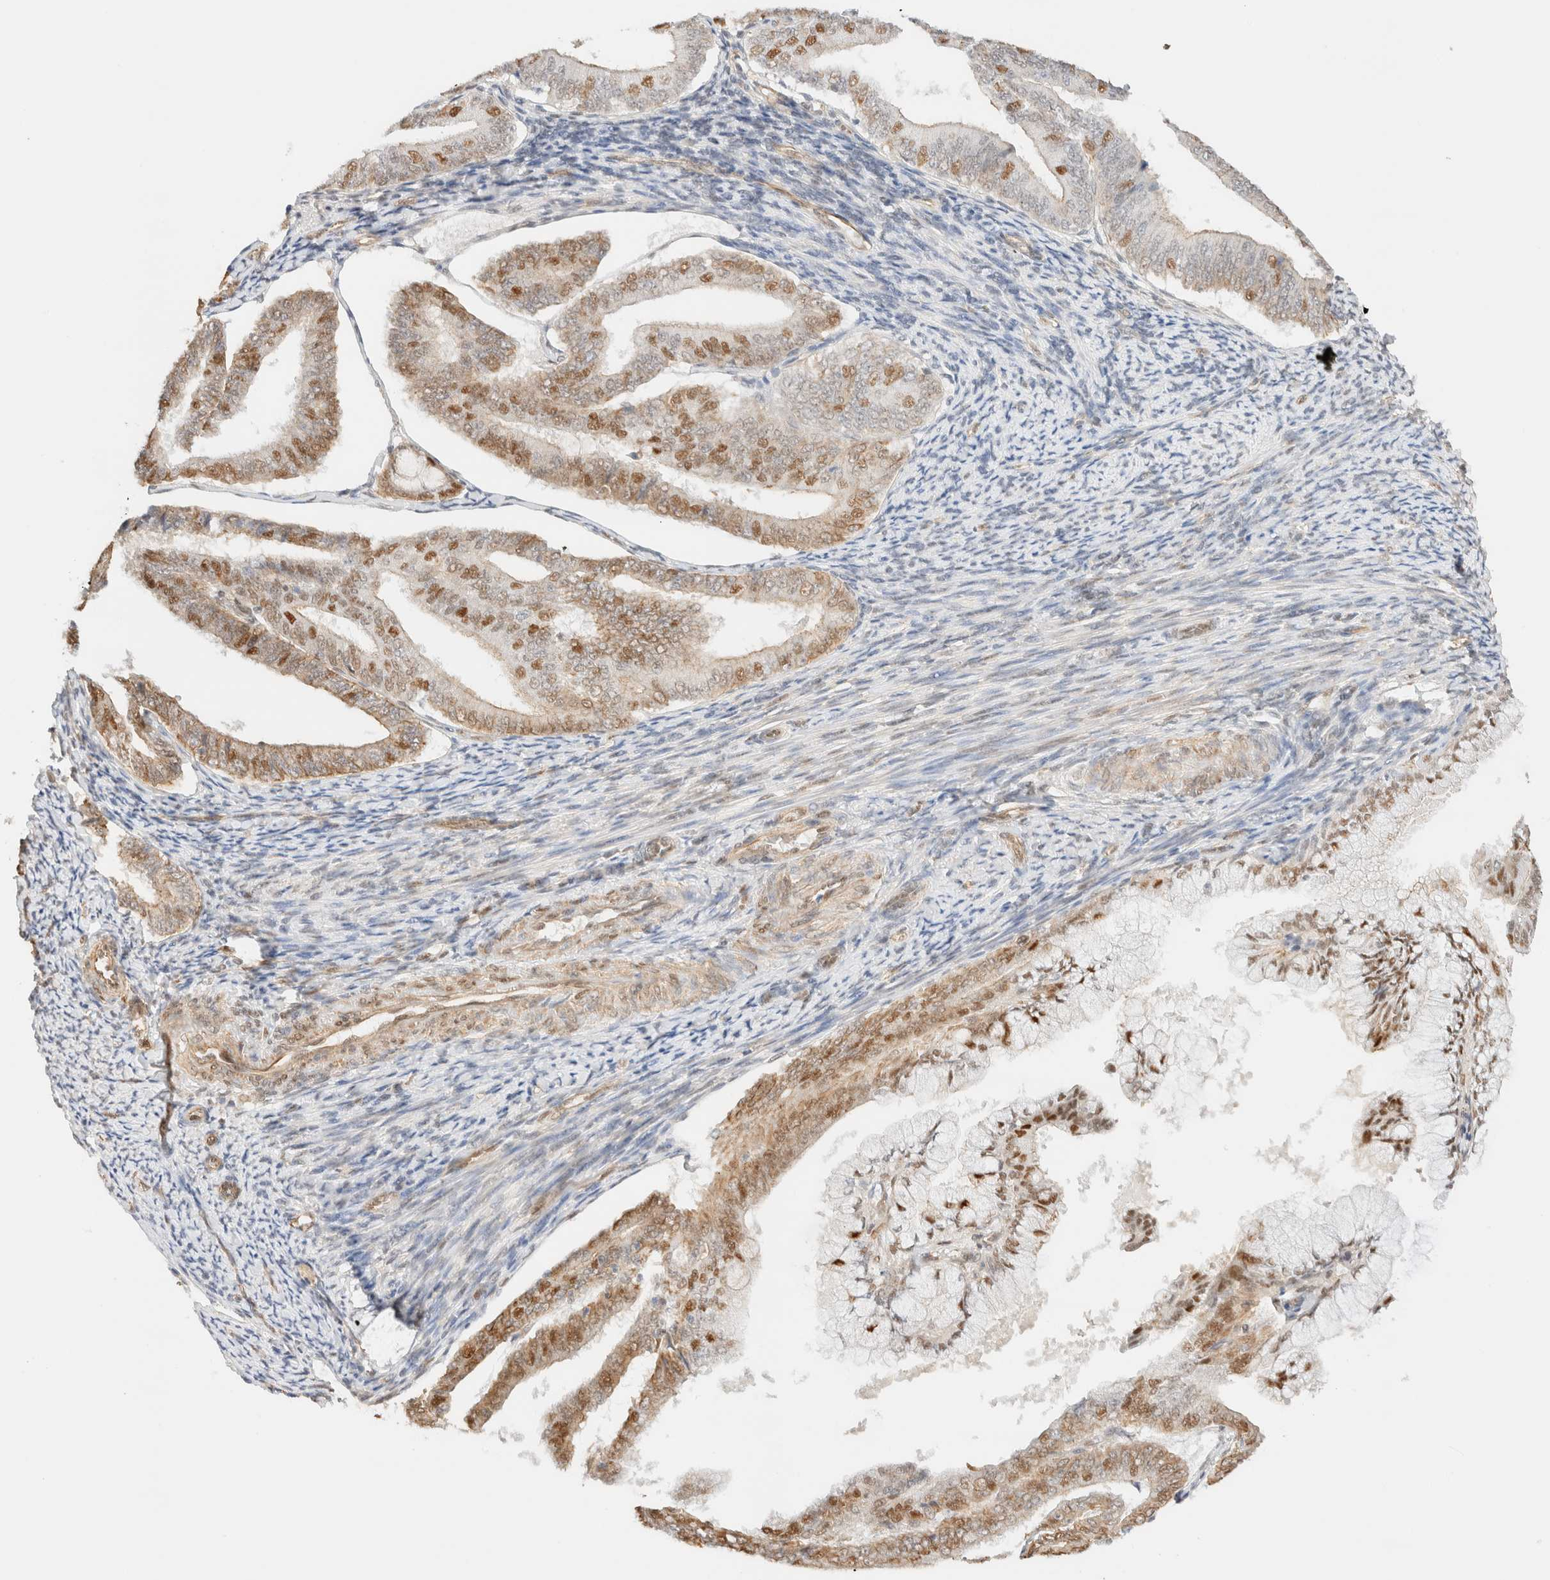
{"staining": {"intensity": "moderate", "quantity": ">75%", "location": "cytoplasmic/membranous,nuclear"}, "tissue": "endometrial cancer", "cell_type": "Tumor cells", "image_type": "cancer", "snomed": [{"axis": "morphology", "description": "Adenocarcinoma, NOS"}, {"axis": "topography", "description": "Endometrium"}], "caption": "The immunohistochemical stain highlights moderate cytoplasmic/membranous and nuclear expression in tumor cells of endometrial adenocarcinoma tissue.", "gene": "ARID5A", "patient": {"sex": "female", "age": 63}}